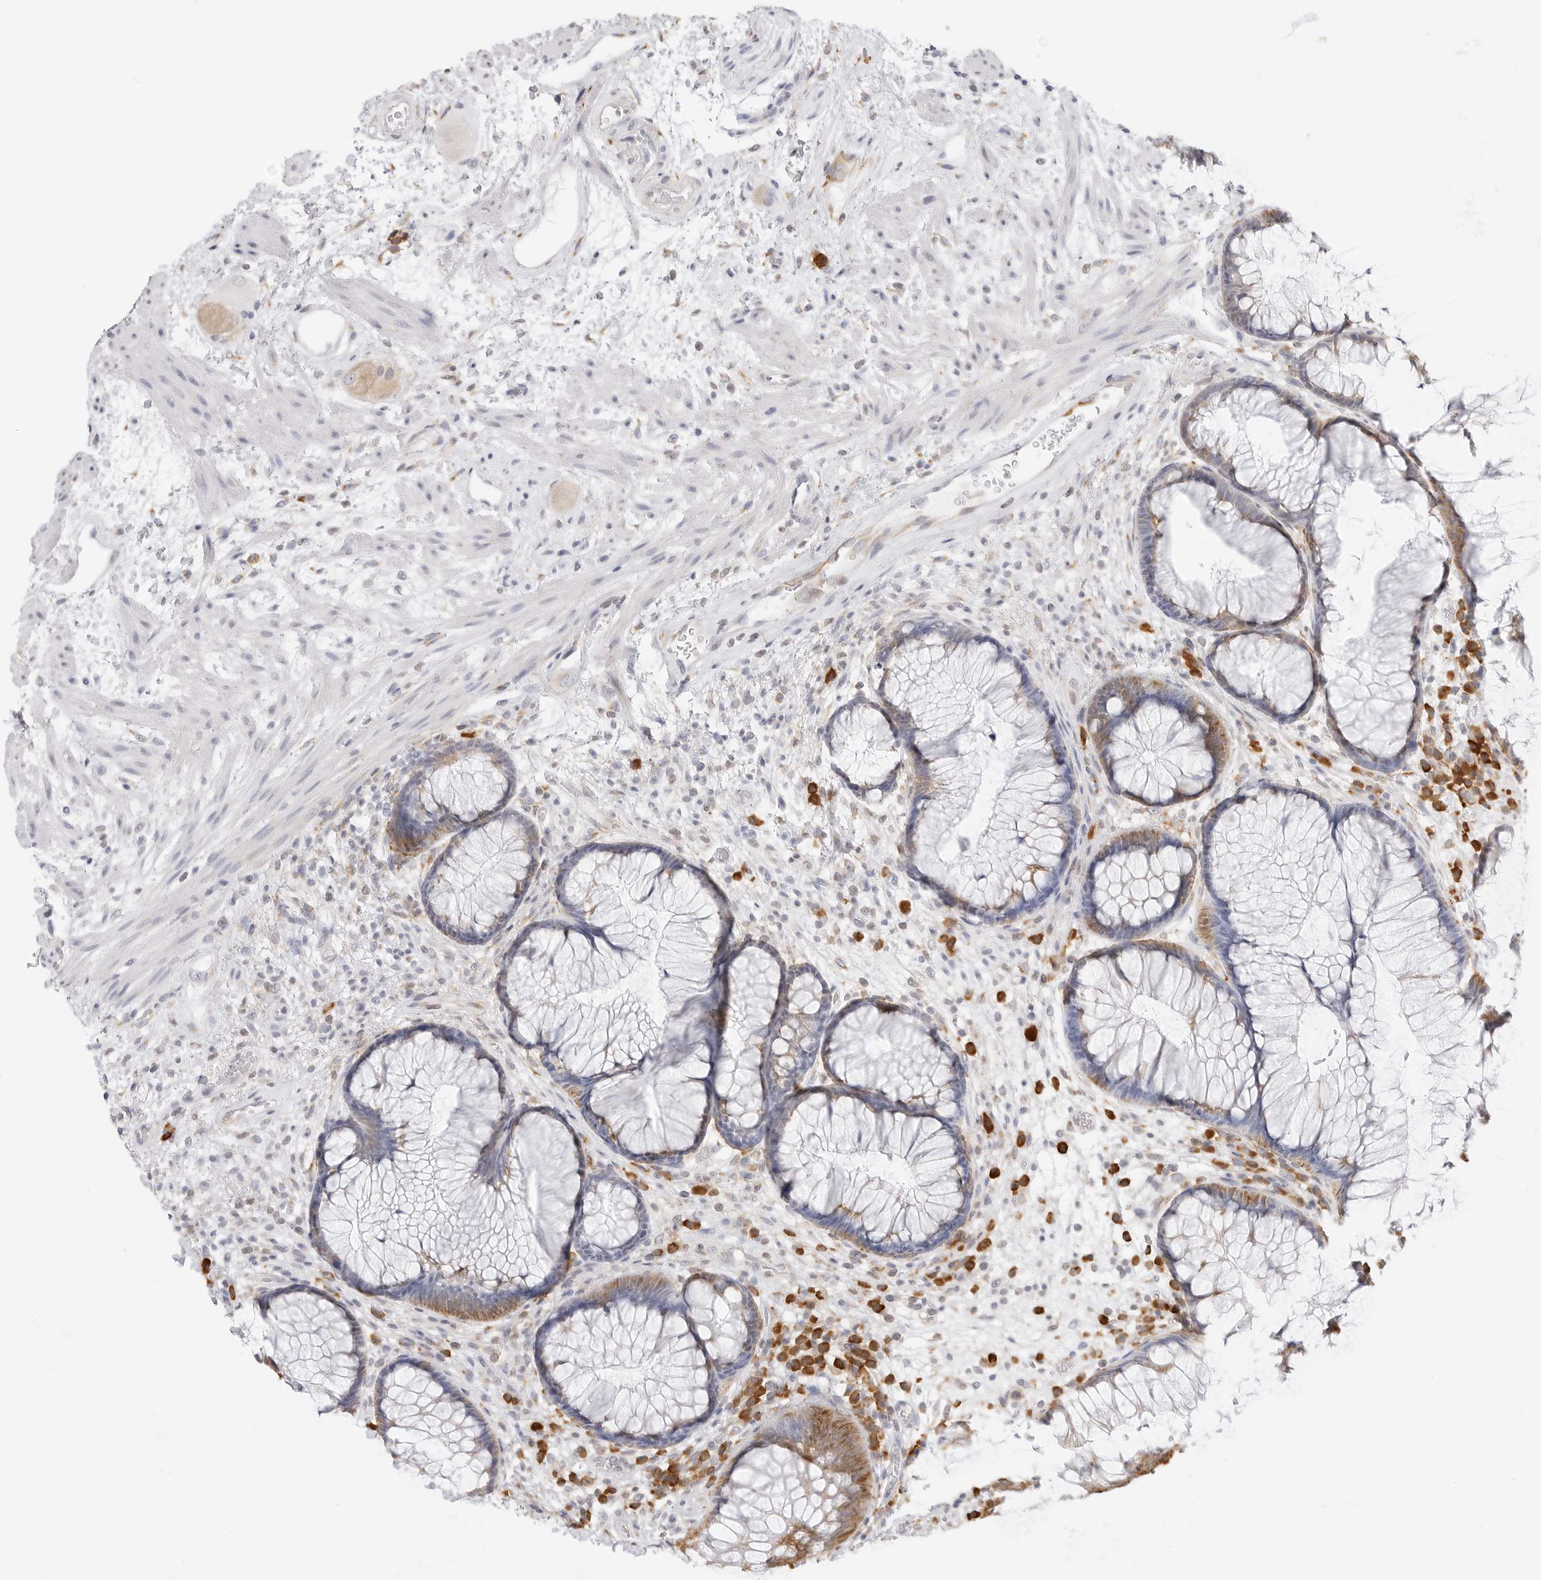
{"staining": {"intensity": "moderate", "quantity": "25%-75%", "location": "cytoplasmic/membranous"}, "tissue": "rectum", "cell_type": "Glandular cells", "image_type": "normal", "snomed": [{"axis": "morphology", "description": "Normal tissue, NOS"}, {"axis": "topography", "description": "Rectum"}], "caption": "Immunohistochemistry (IHC) image of benign human rectum stained for a protein (brown), which displays medium levels of moderate cytoplasmic/membranous staining in about 25%-75% of glandular cells.", "gene": "THEM4", "patient": {"sex": "male", "age": 51}}